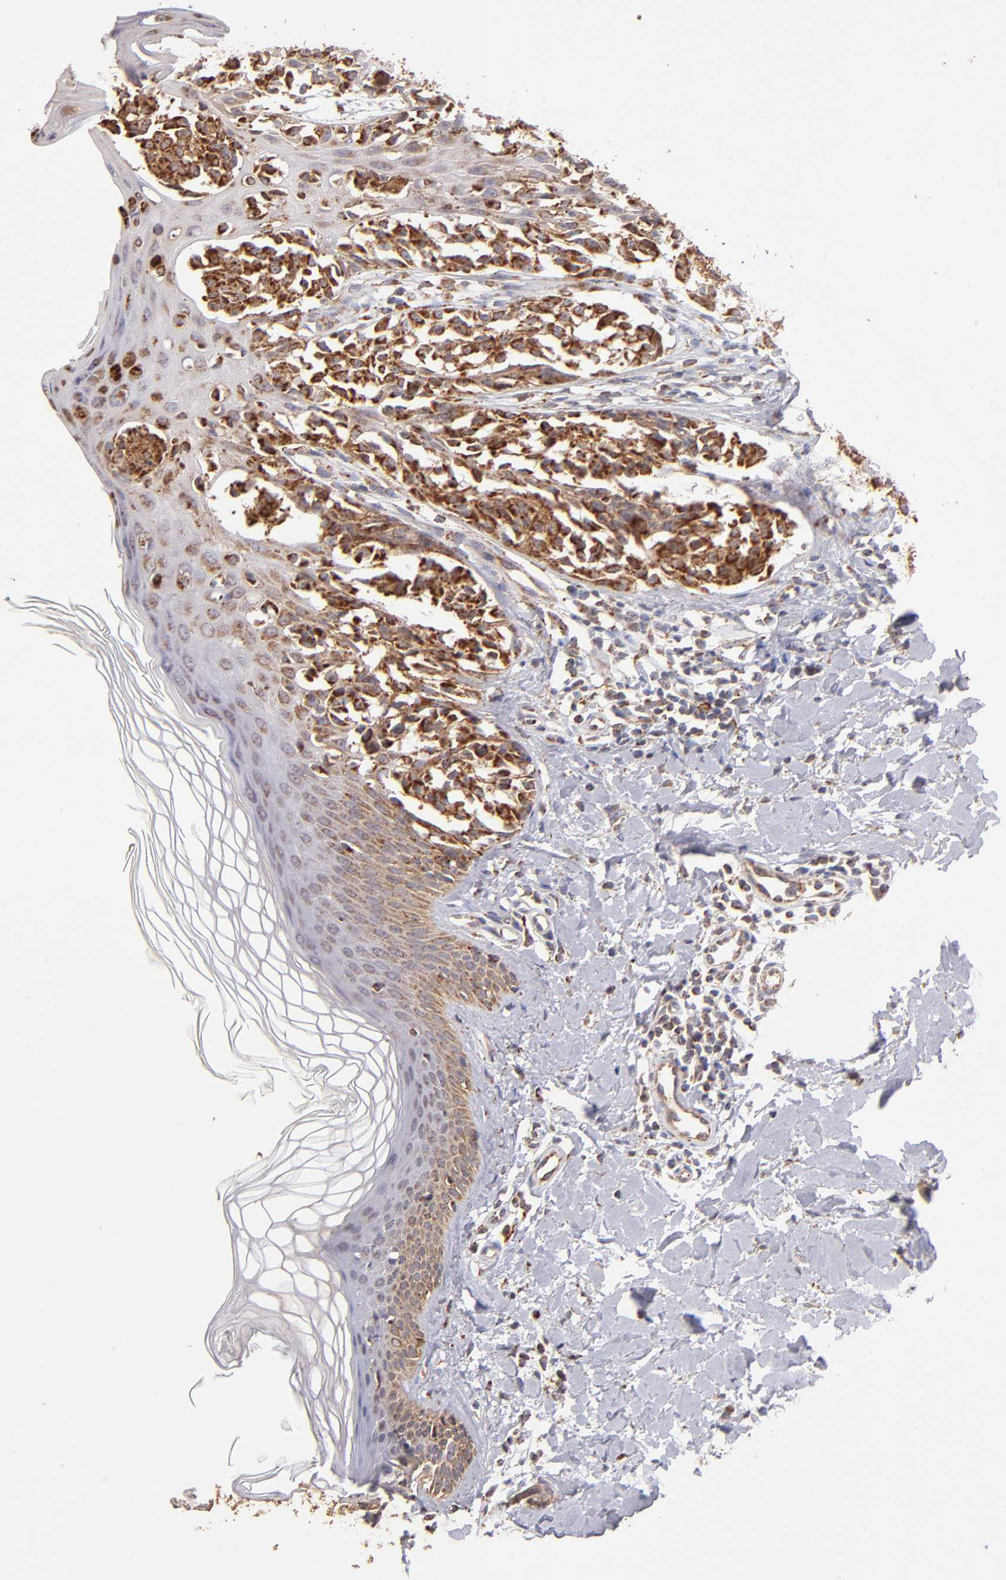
{"staining": {"intensity": "moderate", "quantity": ">75%", "location": "cytoplasmic/membranous"}, "tissue": "melanoma", "cell_type": "Tumor cells", "image_type": "cancer", "snomed": [{"axis": "morphology", "description": "Malignant melanoma, NOS"}, {"axis": "topography", "description": "Skin"}], "caption": "Immunohistochemistry (IHC) of melanoma reveals medium levels of moderate cytoplasmic/membranous expression in approximately >75% of tumor cells. (DAB (3,3'-diaminobenzidine) IHC, brown staining for protein, blue staining for nuclei).", "gene": "DLST", "patient": {"sex": "female", "age": 38}}